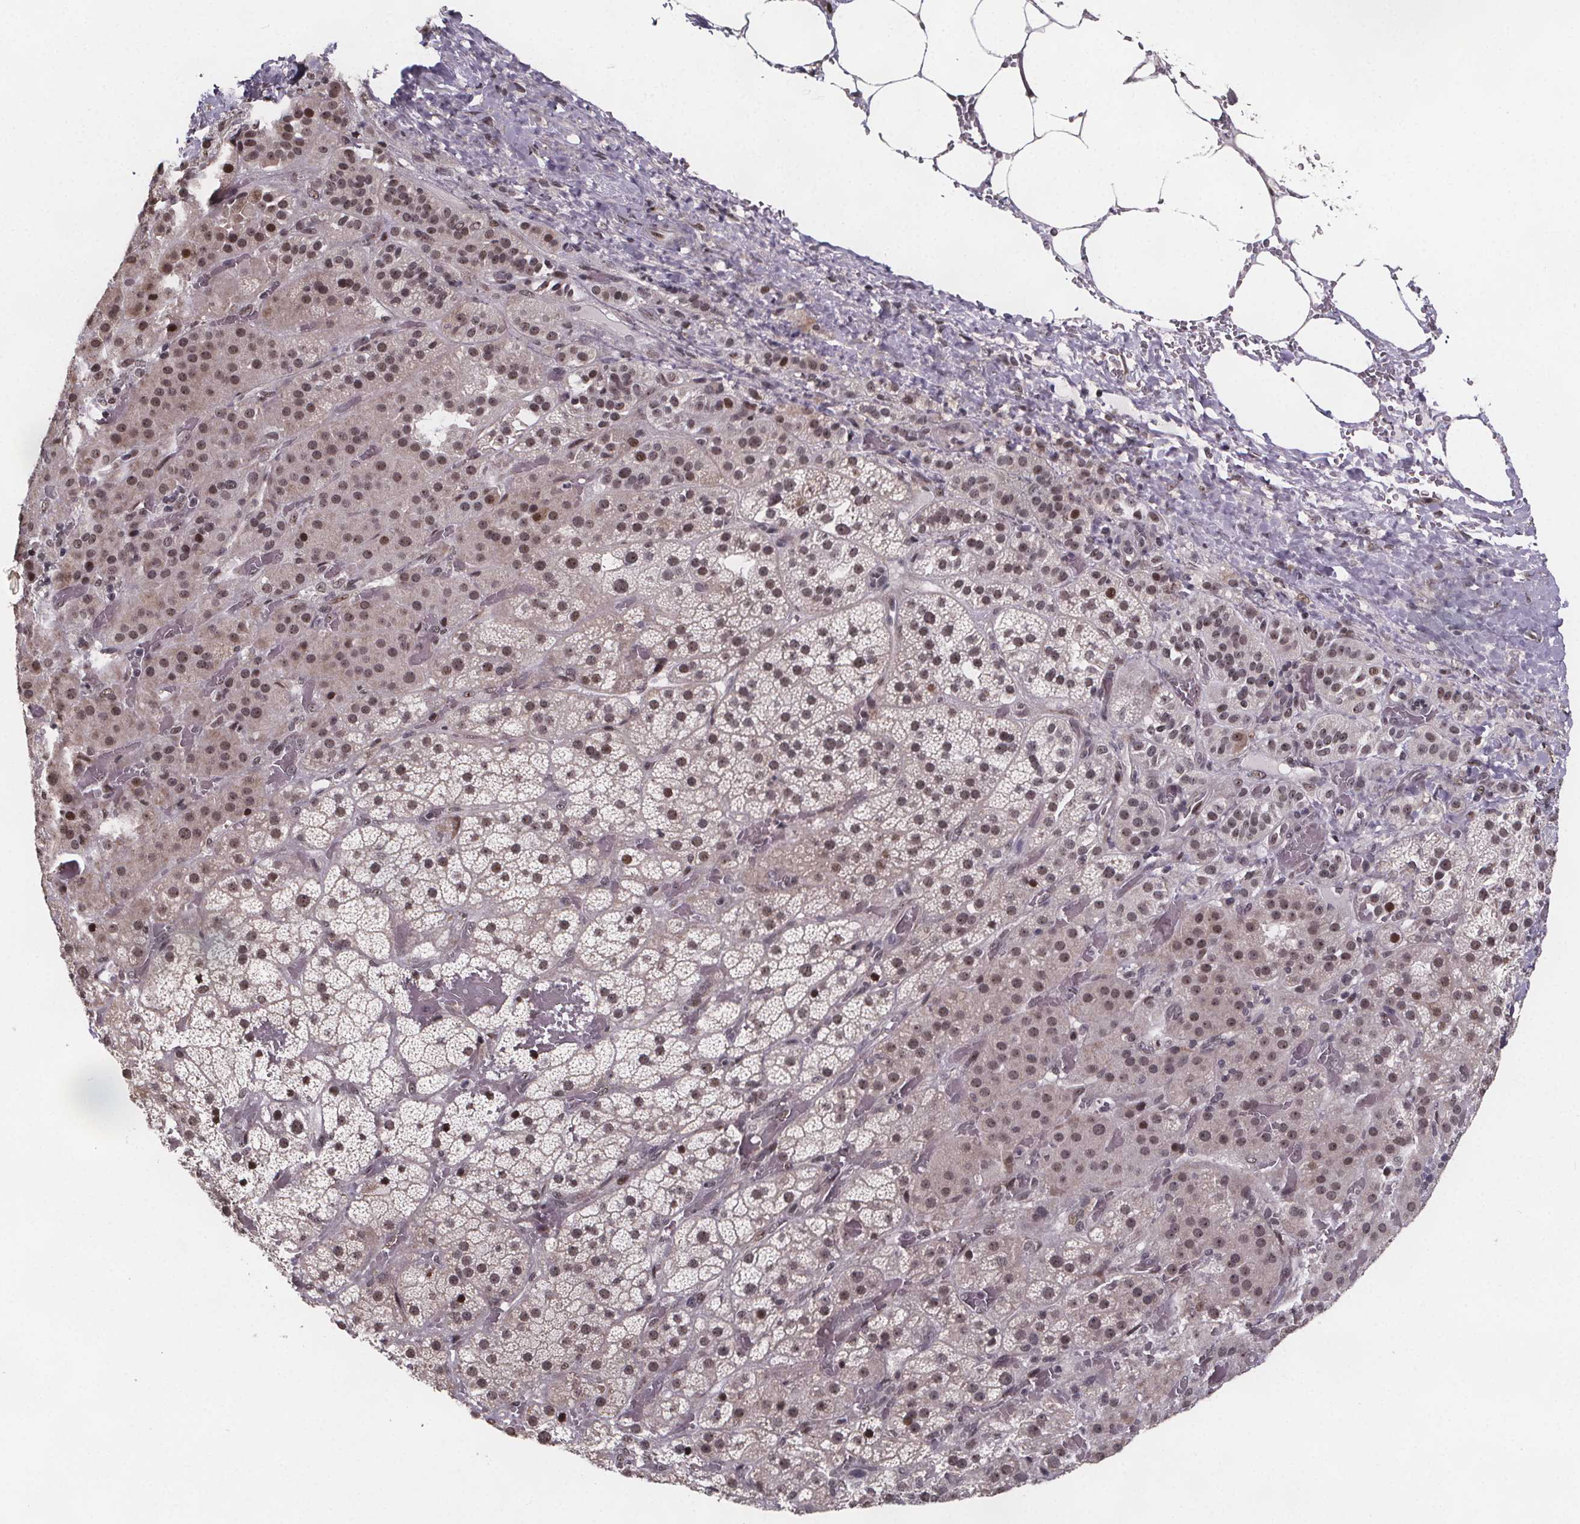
{"staining": {"intensity": "moderate", "quantity": ">75%", "location": "nuclear"}, "tissue": "adrenal gland", "cell_type": "Glandular cells", "image_type": "normal", "snomed": [{"axis": "morphology", "description": "Normal tissue, NOS"}, {"axis": "topography", "description": "Adrenal gland"}], "caption": "Immunohistochemical staining of unremarkable human adrenal gland shows medium levels of moderate nuclear positivity in approximately >75% of glandular cells.", "gene": "U2SURP", "patient": {"sex": "male", "age": 57}}